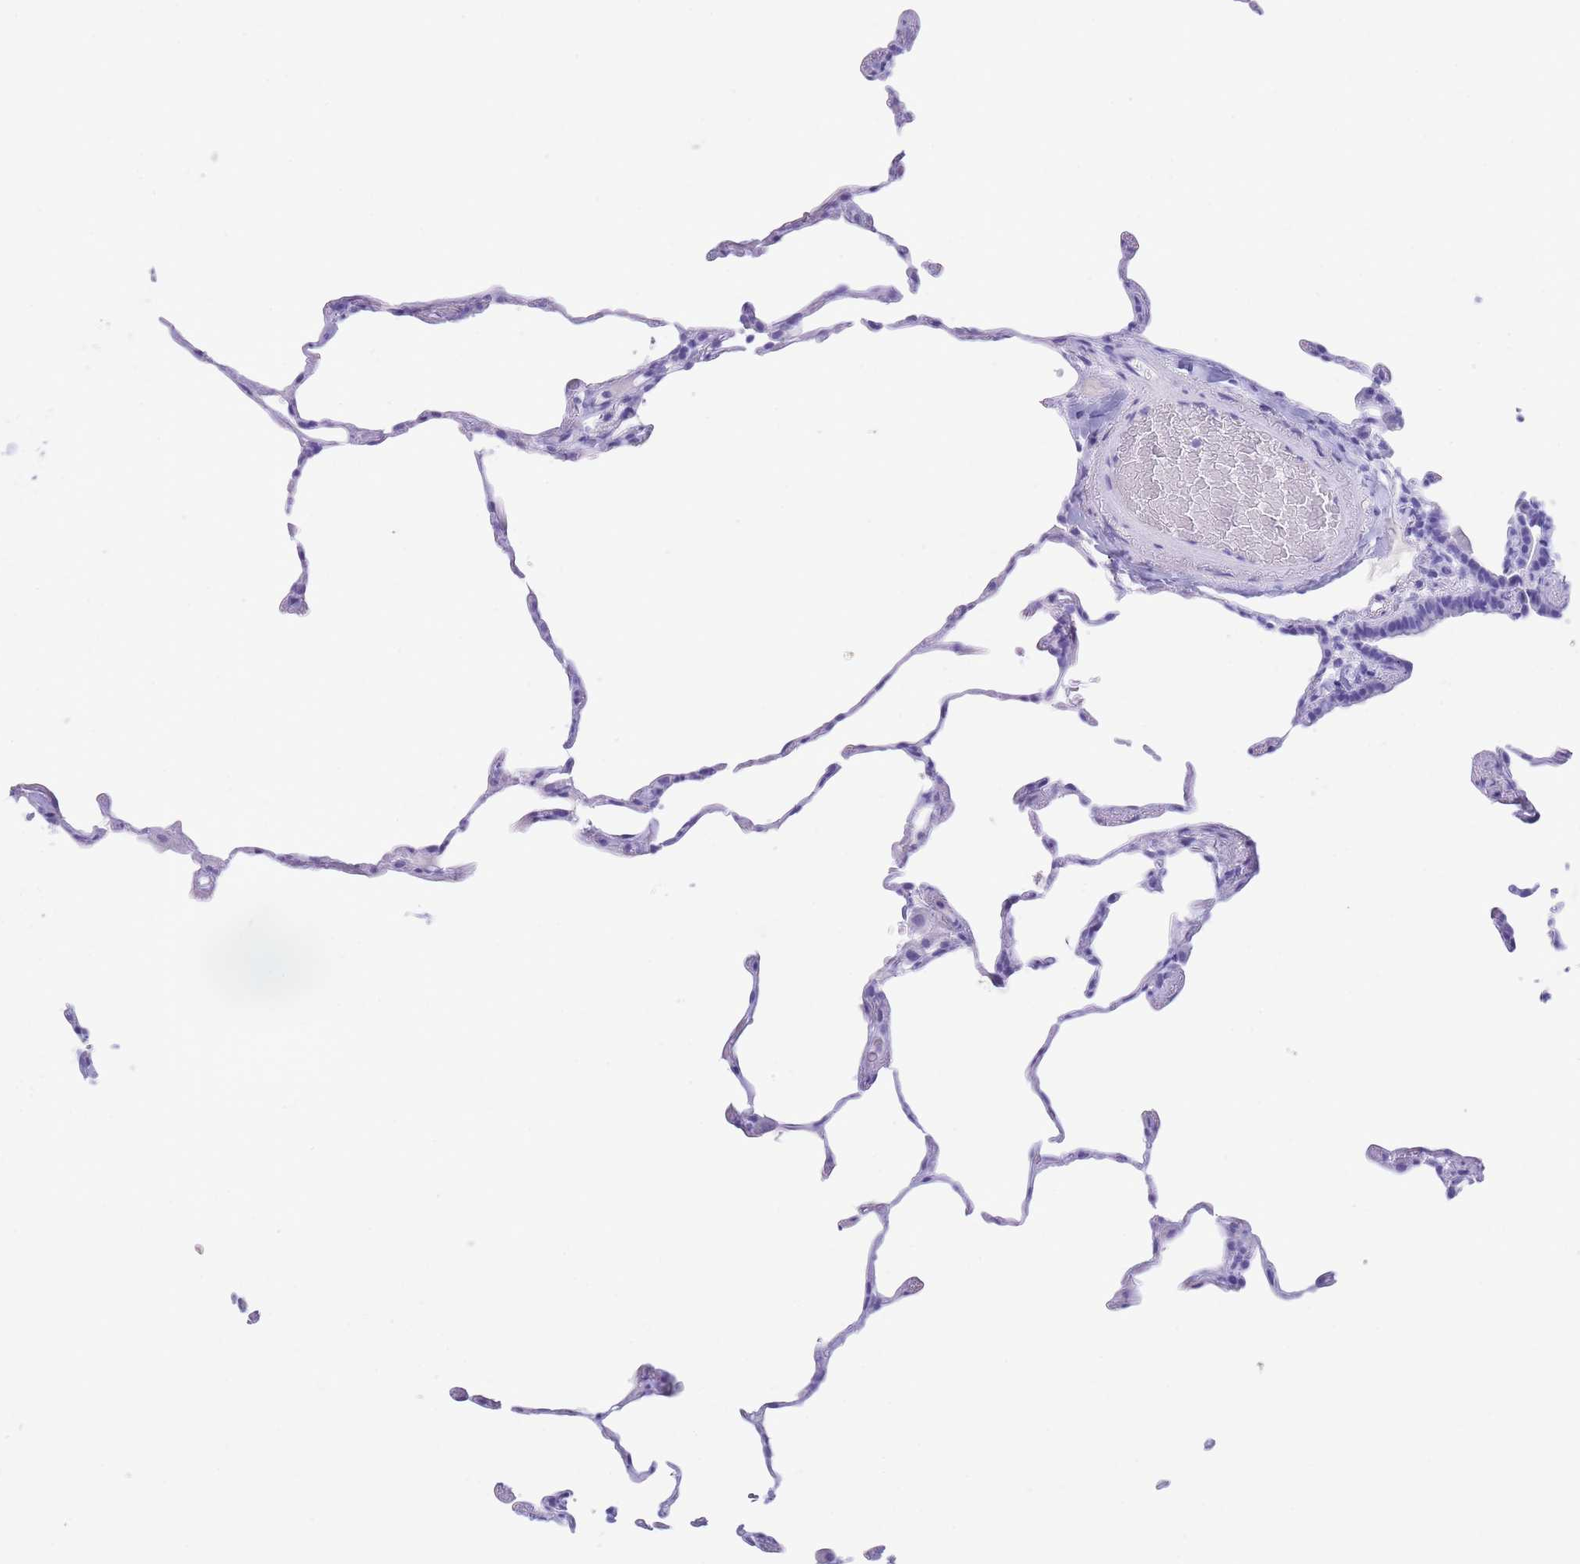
{"staining": {"intensity": "negative", "quantity": "none", "location": "none"}, "tissue": "lung", "cell_type": "Alveolar cells", "image_type": "normal", "snomed": [{"axis": "morphology", "description": "Normal tissue, NOS"}, {"axis": "topography", "description": "Lung"}], "caption": "Photomicrograph shows no protein expression in alveolar cells of unremarkable lung. Brightfield microscopy of immunohistochemistry (IHC) stained with DAB (brown) and hematoxylin (blue), captured at high magnification.", "gene": "SLCO1B1", "patient": {"sex": "female", "age": 57}}